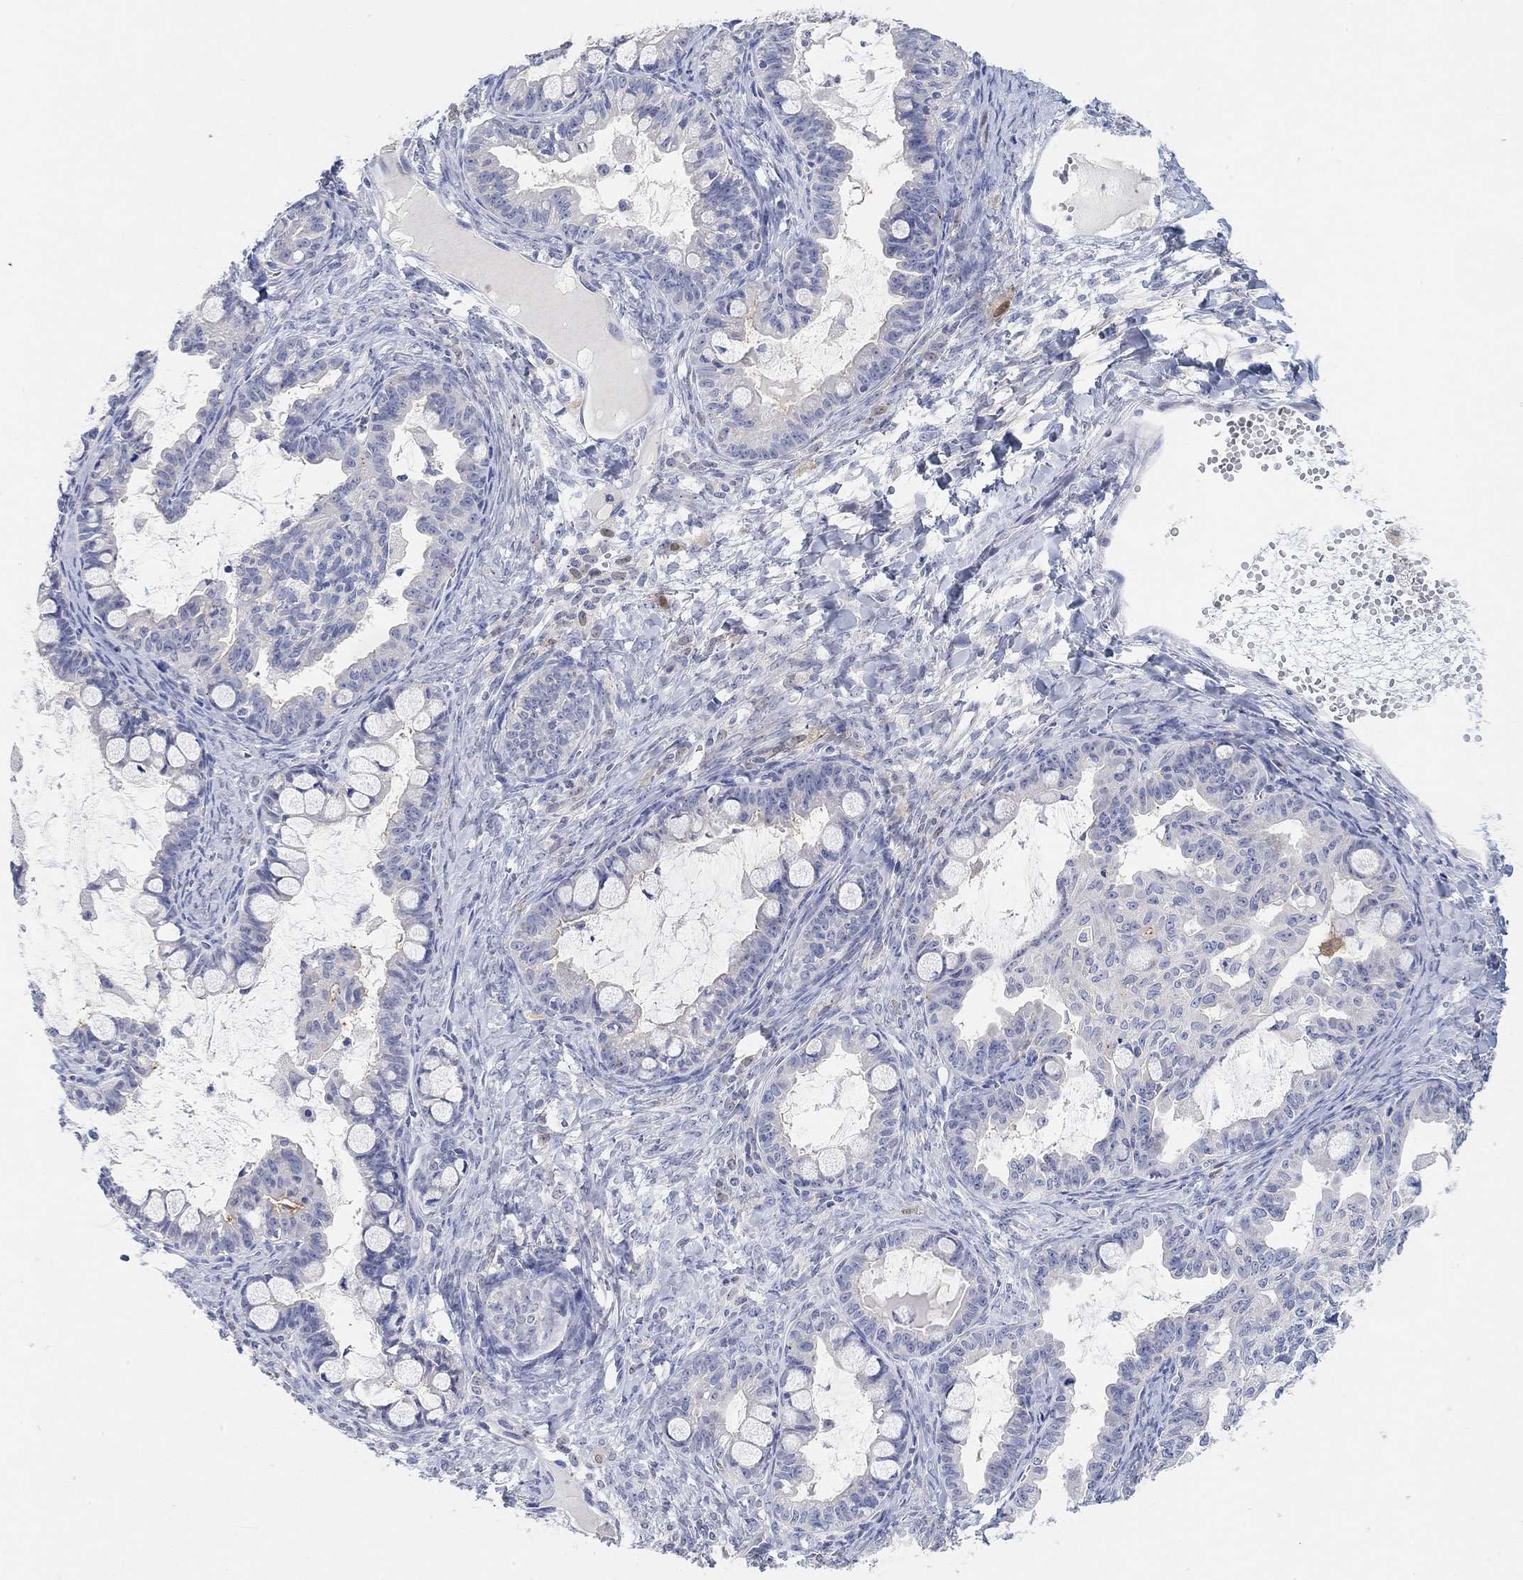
{"staining": {"intensity": "negative", "quantity": "none", "location": "none"}, "tissue": "ovarian cancer", "cell_type": "Tumor cells", "image_type": "cancer", "snomed": [{"axis": "morphology", "description": "Cystadenocarcinoma, mucinous, NOS"}, {"axis": "topography", "description": "Ovary"}], "caption": "Immunohistochemical staining of human ovarian mucinous cystadenocarcinoma shows no significant expression in tumor cells.", "gene": "VAT1L", "patient": {"sex": "female", "age": 63}}